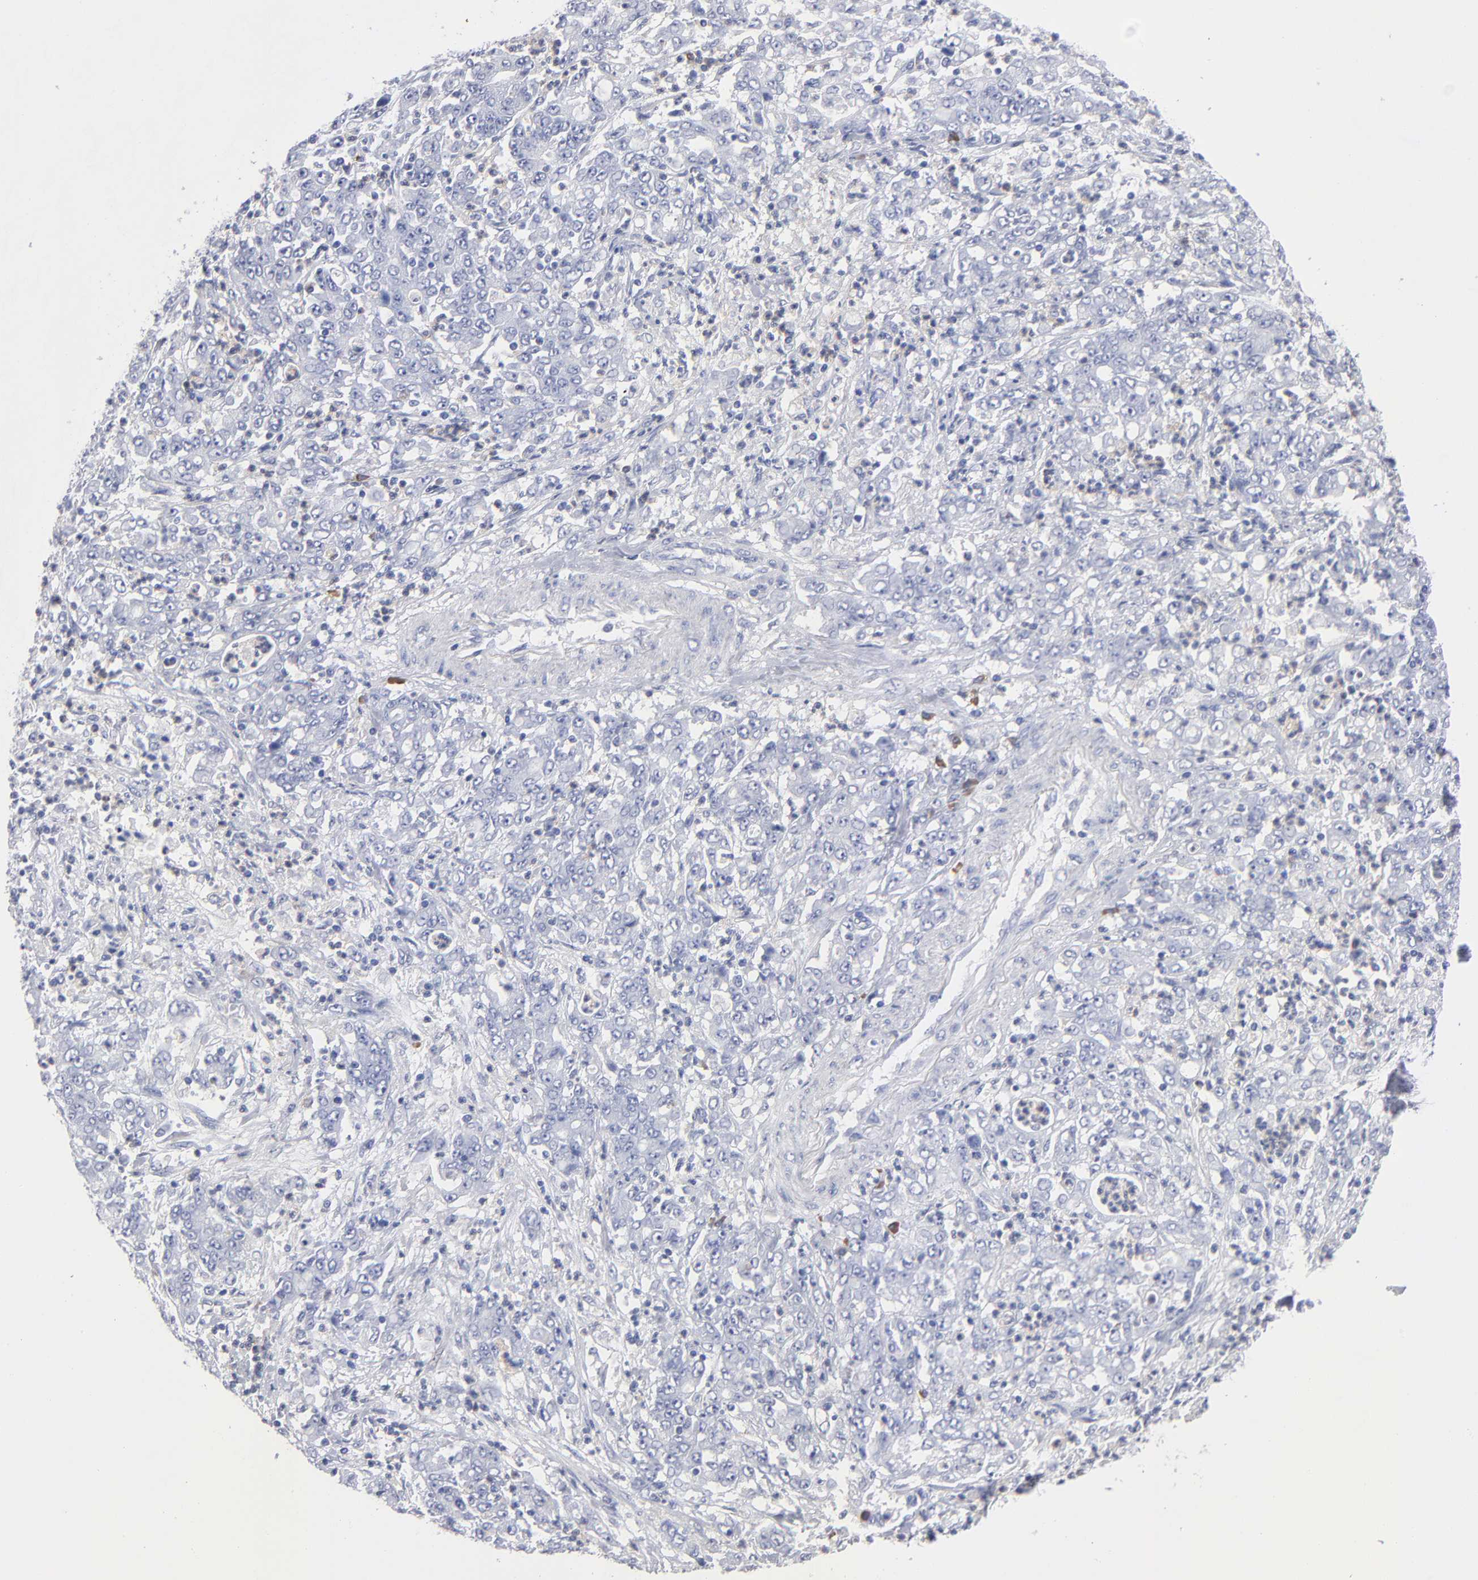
{"staining": {"intensity": "negative", "quantity": "none", "location": "none"}, "tissue": "stomach cancer", "cell_type": "Tumor cells", "image_type": "cancer", "snomed": [{"axis": "morphology", "description": "Adenocarcinoma, NOS"}, {"axis": "topography", "description": "Stomach, lower"}], "caption": "Human adenocarcinoma (stomach) stained for a protein using immunohistochemistry (IHC) exhibits no positivity in tumor cells.", "gene": "LAT2", "patient": {"sex": "female", "age": 71}}